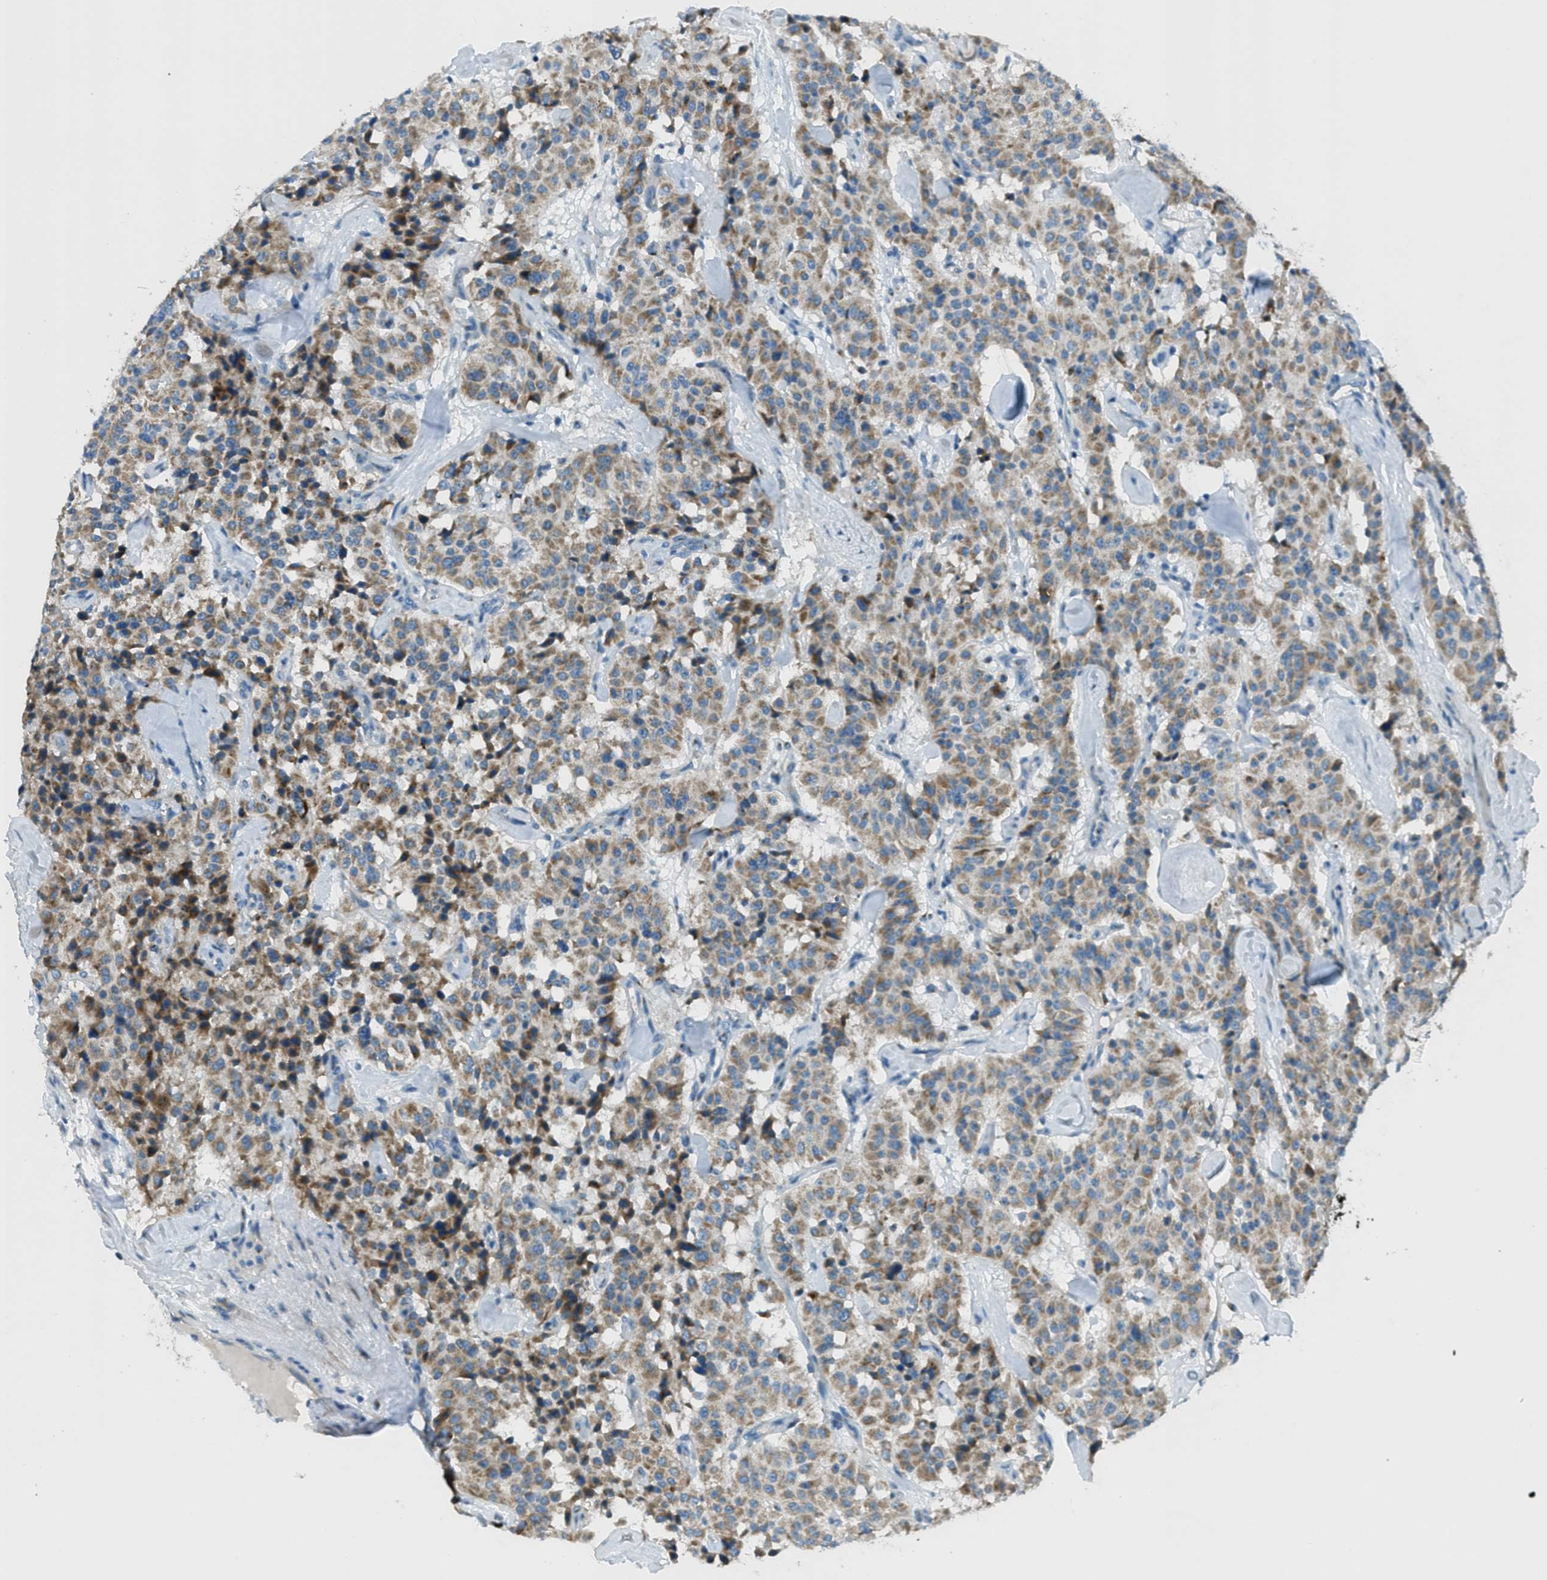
{"staining": {"intensity": "moderate", "quantity": ">75%", "location": "cytoplasmic/membranous"}, "tissue": "carcinoid", "cell_type": "Tumor cells", "image_type": "cancer", "snomed": [{"axis": "morphology", "description": "Carcinoid, malignant, NOS"}, {"axis": "topography", "description": "Lung"}], "caption": "Tumor cells demonstrate moderate cytoplasmic/membranous expression in approximately >75% of cells in carcinoid.", "gene": "BCKDK", "patient": {"sex": "male", "age": 30}}